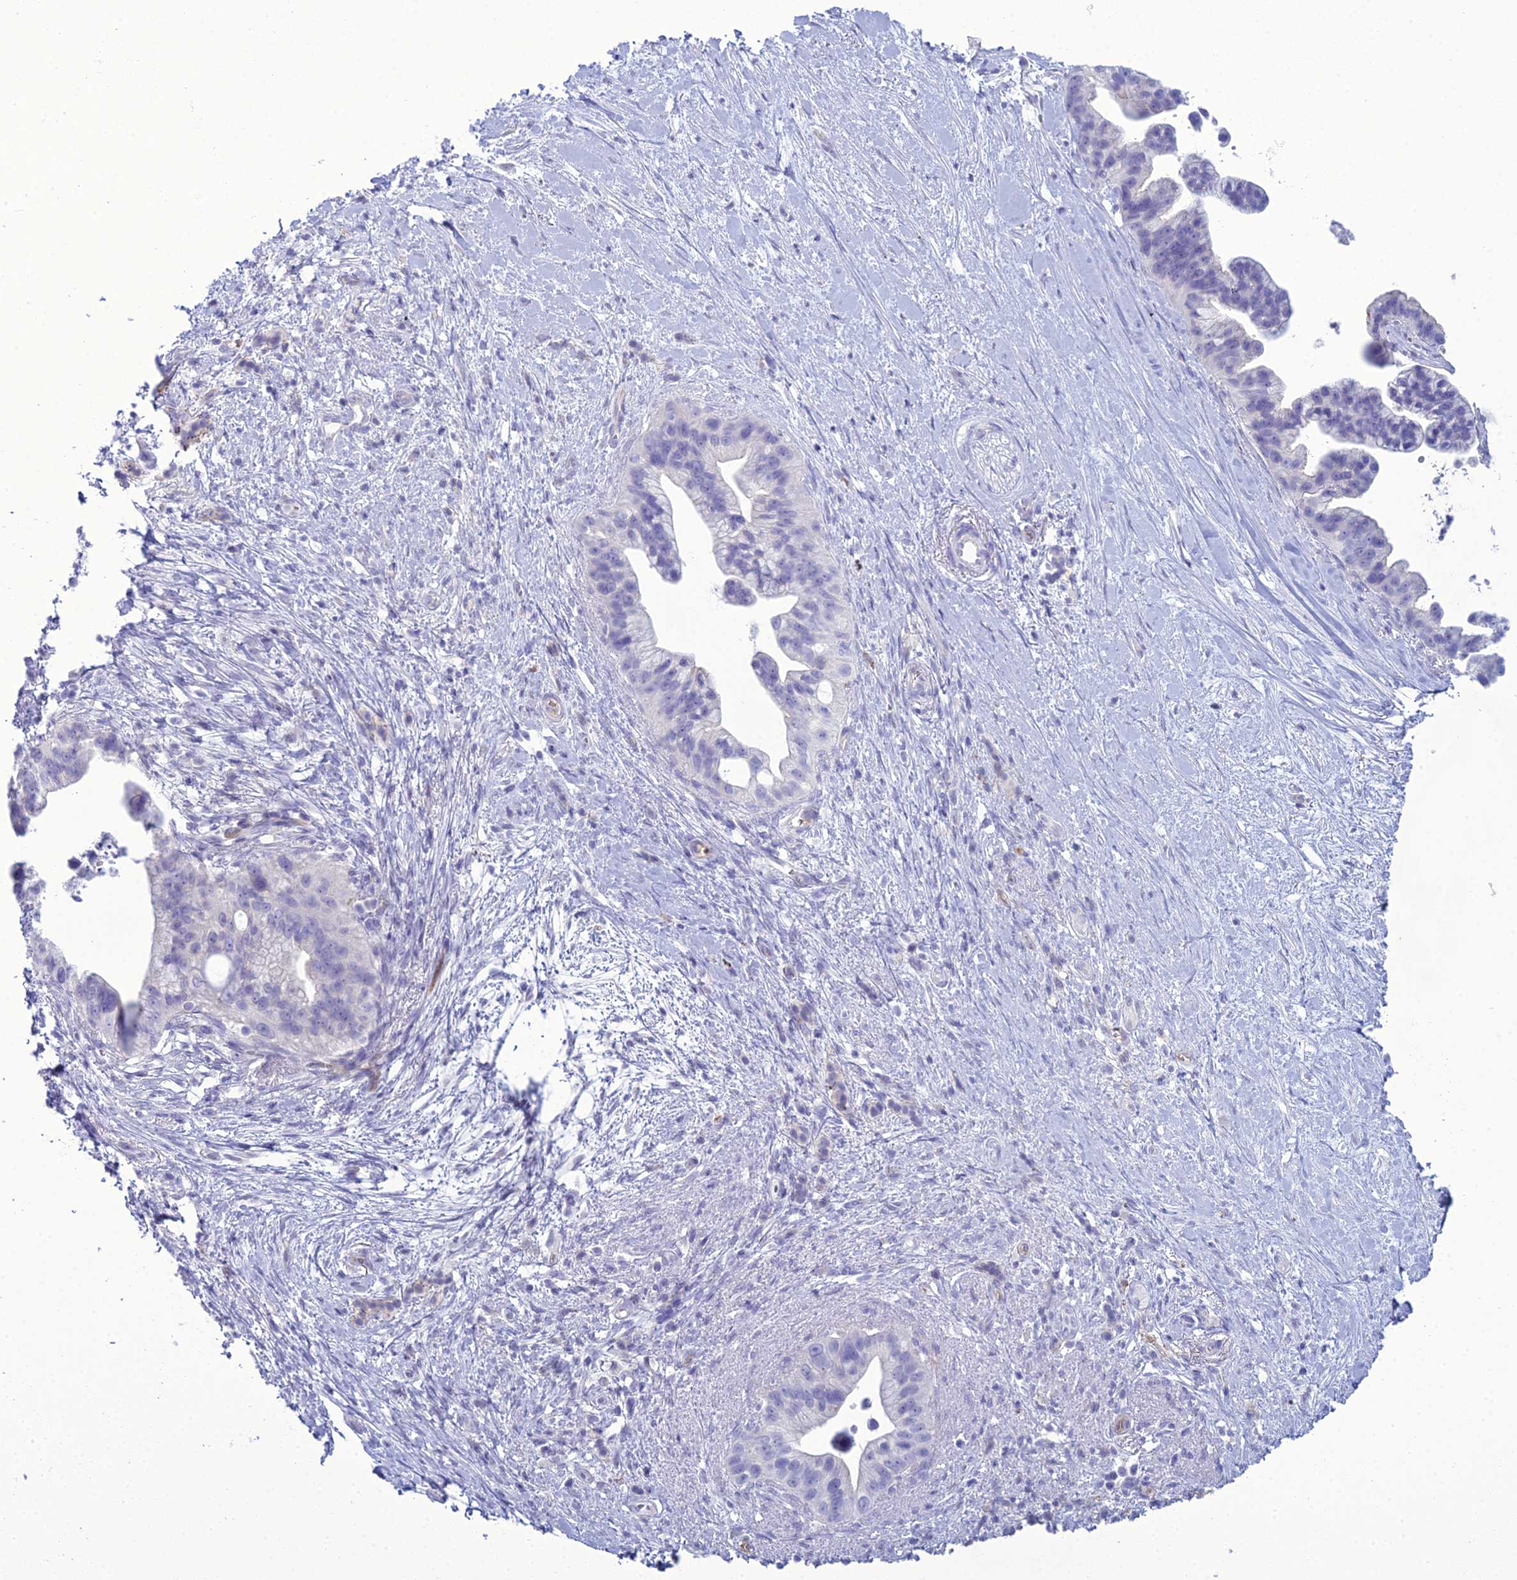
{"staining": {"intensity": "negative", "quantity": "none", "location": "none"}, "tissue": "pancreatic cancer", "cell_type": "Tumor cells", "image_type": "cancer", "snomed": [{"axis": "morphology", "description": "Adenocarcinoma, NOS"}, {"axis": "topography", "description": "Pancreas"}], "caption": "Immunohistochemical staining of human pancreatic adenocarcinoma shows no significant positivity in tumor cells.", "gene": "ACE", "patient": {"sex": "female", "age": 83}}